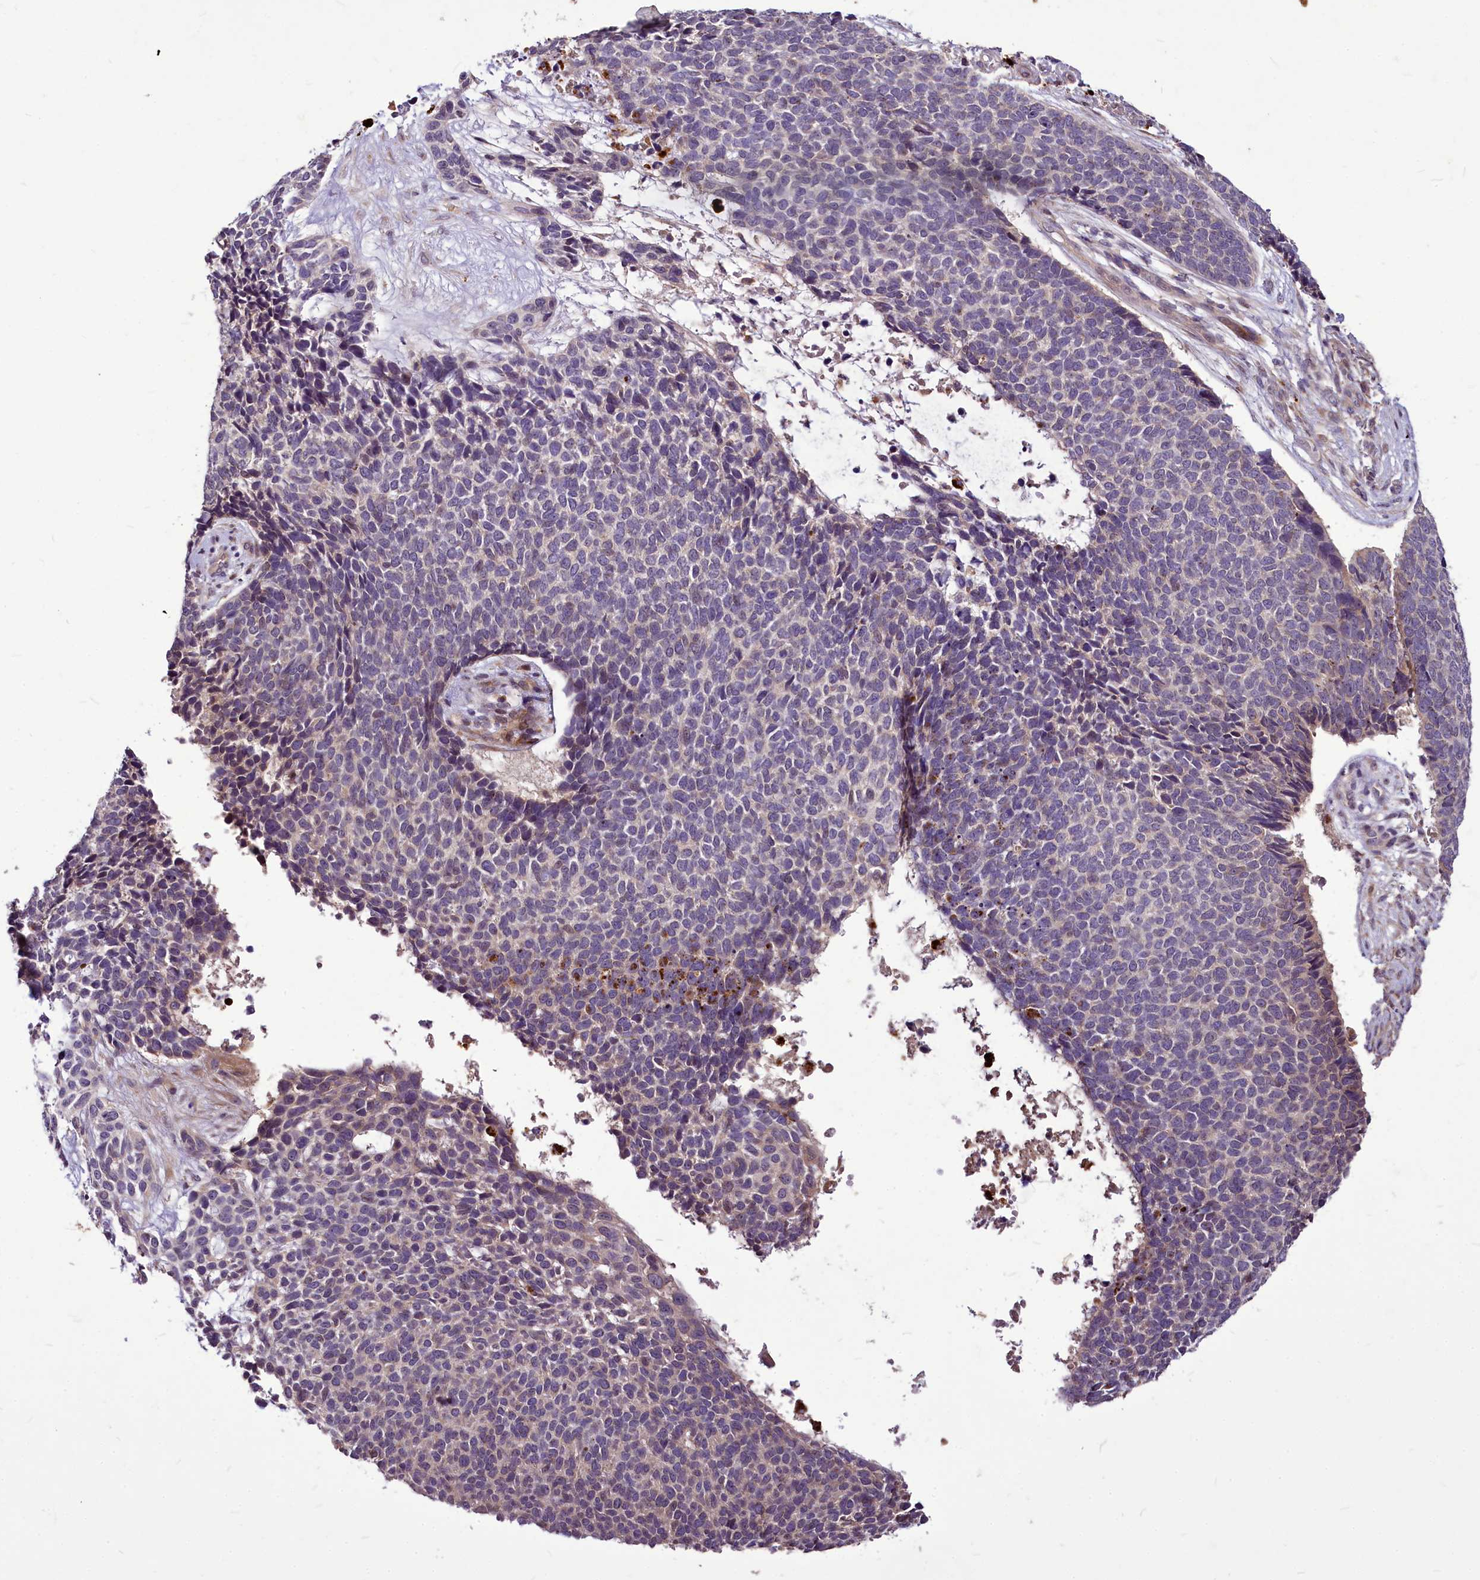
{"staining": {"intensity": "weak", "quantity": "<25%", "location": "cytoplasmic/membranous"}, "tissue": "skin cancer", "cell_type": "Tumor cells", "image_type": "cancer", "snomed": [{"axis": "morphology", "description": "Basal cell carcinoma"}, {"axis": "topography", "description": "Skin"}], "caption": "Immunohistochemistry (IHC) micrograph of neoplastic tissue: human skin cancer (basal cell carcinoma) stained with DAB (3,3'-diaminobenzidine) exhibits no significant protein positivity in tumor cells. The staining is performed using DAB brown chromogen with nuclei counter-stained in using hematoxylin.", "gene": "C11orf86", "patient": {"sex": "female", "age": 84}}